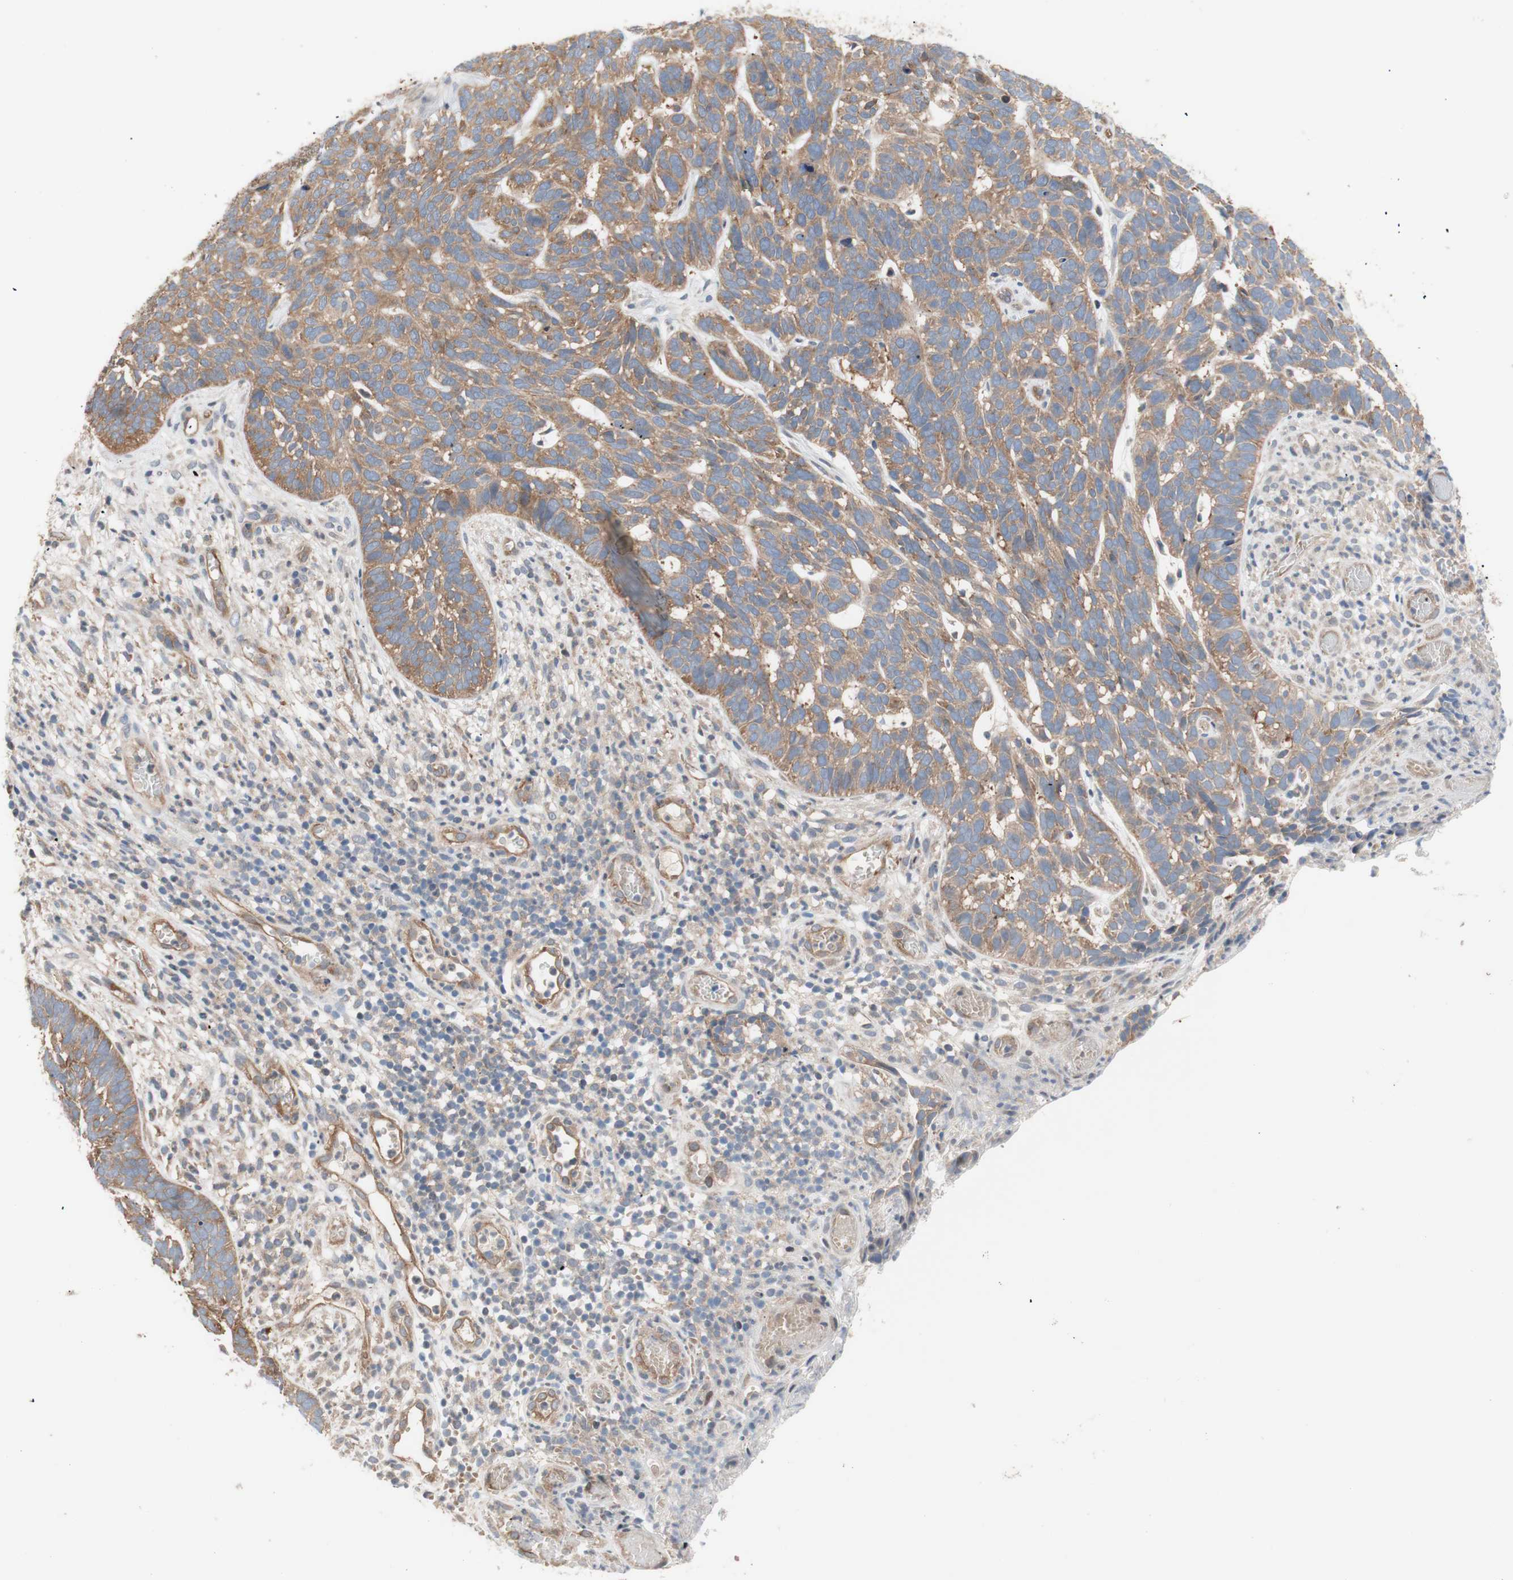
{"staining": {"intensity": "moderate", "quantity": ">75%", "location": "cytoplasmic/membranous"}, "tissue": "skin cancer", "cell_type": "Tumor cells", "image_type": "cancer", "snomed": [{"axis": "morphology", "description": "Basal cell carcinoma"}, {"axis": "topography", "description": "Skin"}], "caption": "Tumor cells reveal medium levels of moderate cytoplasmic/membranous positivity in about >75% of cells in human skin cancer. Using DAB (brown) and hematoxylin (blue) stains, captured at high magnification using brightfield microscopy.", "gene": "DYNLRB1", "patient": {"sex": "male", "age": 87}}